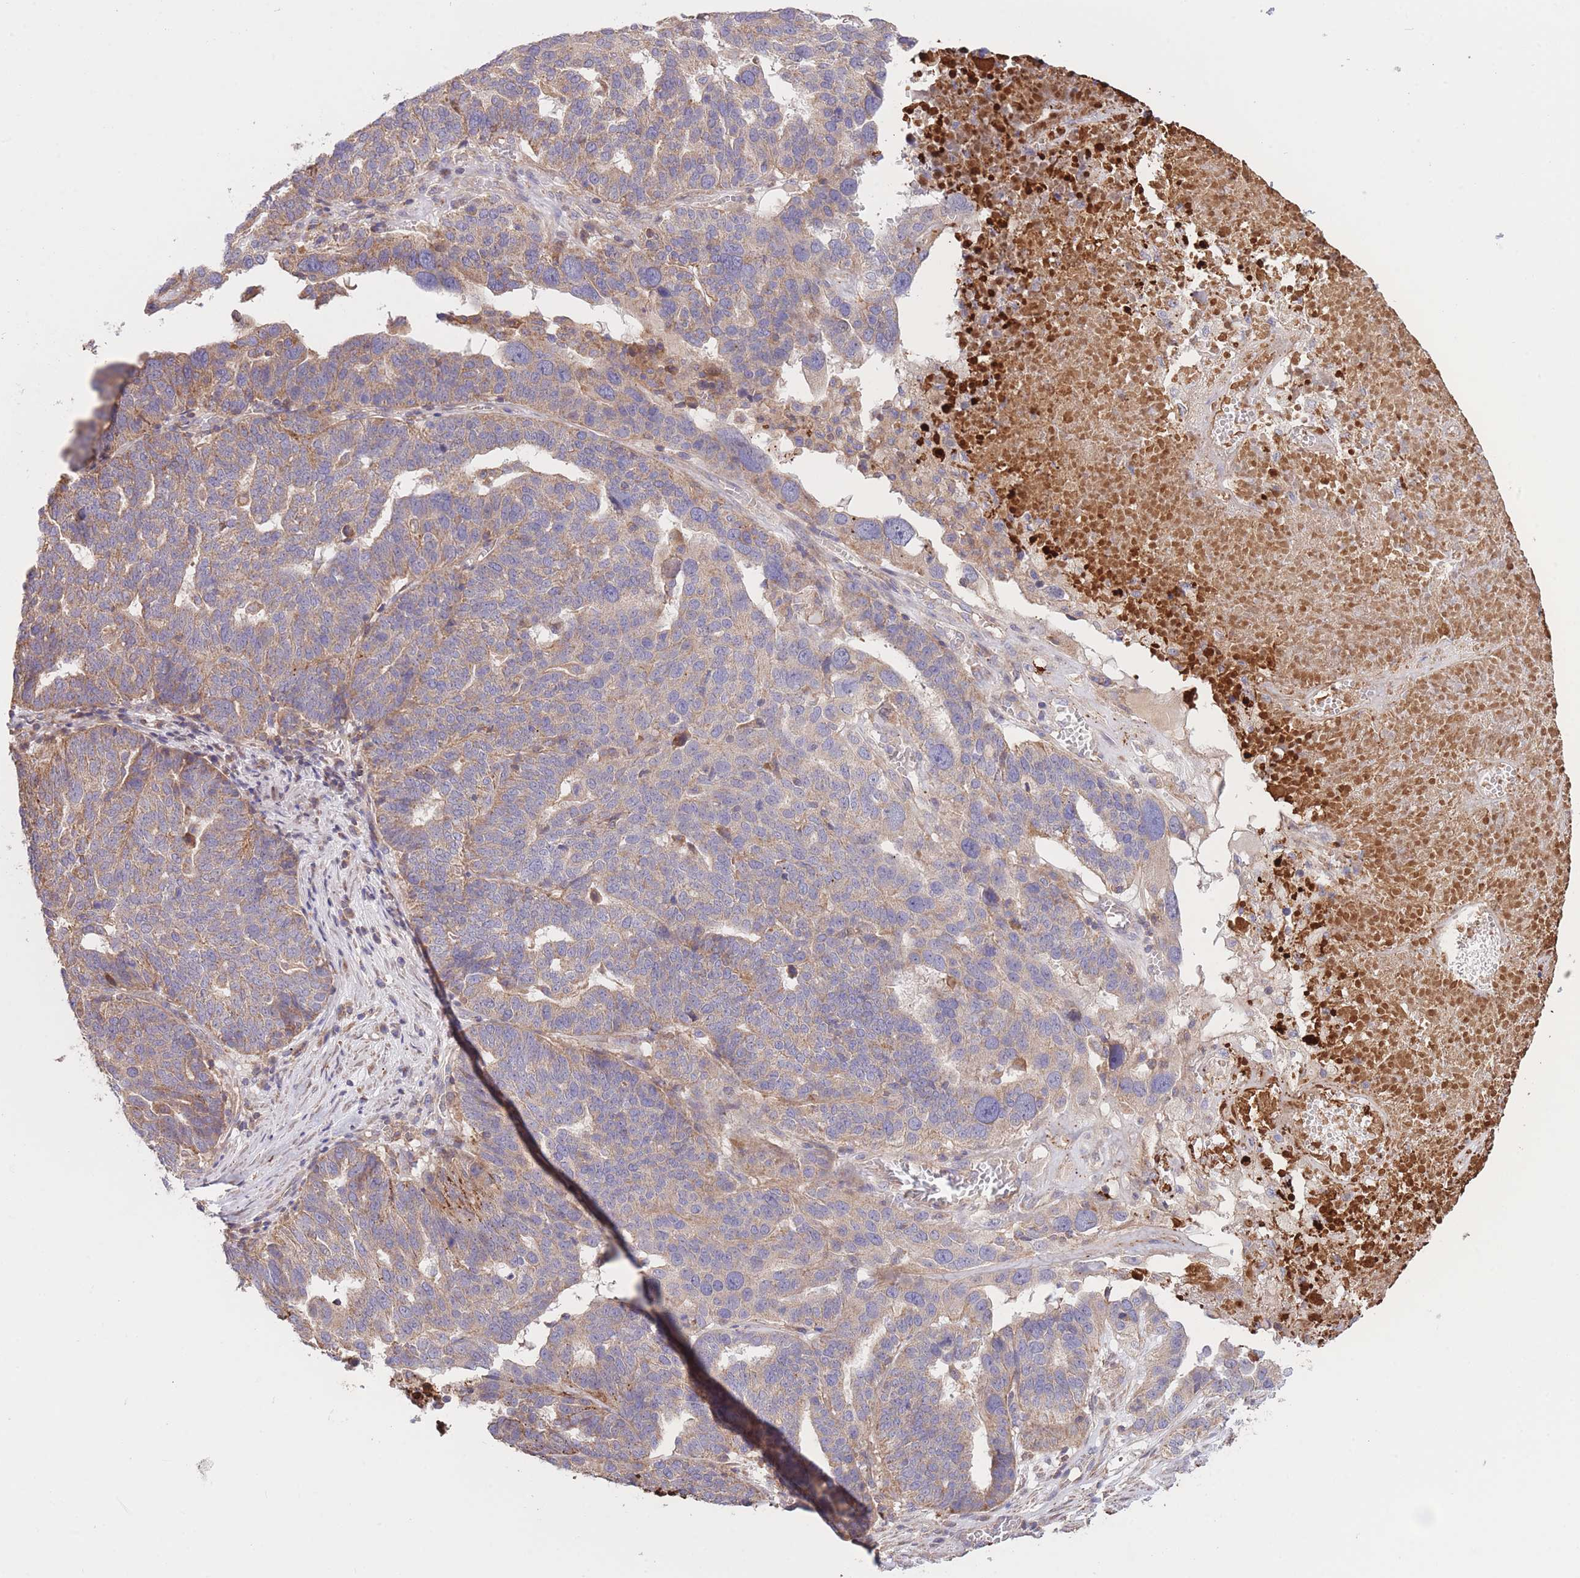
{"staining": {"intensity": "weak", "quantity": "25%-75%", "location": "cytoplasmic/membranous"}, "tissue": "ovarian cancer", "cell_type": "Tumor cells", "image_type": "cancer", "snomed": [{"axis": "morphology", "description": "Cystadenocarcinoma, serous, NOS"}, {"axis": "topography", "description": "Ovary"}], "caption": "This histopathology image exhibits ovarian cancer stained with IHC to label a protein in brown. The cytoplasmic/membranous of tumor cells show weak positivity for the protein. Nuclei are counter-stained blue.", "gene": "ATP13A2", "patient": {"sex": "female", "age": 59}}